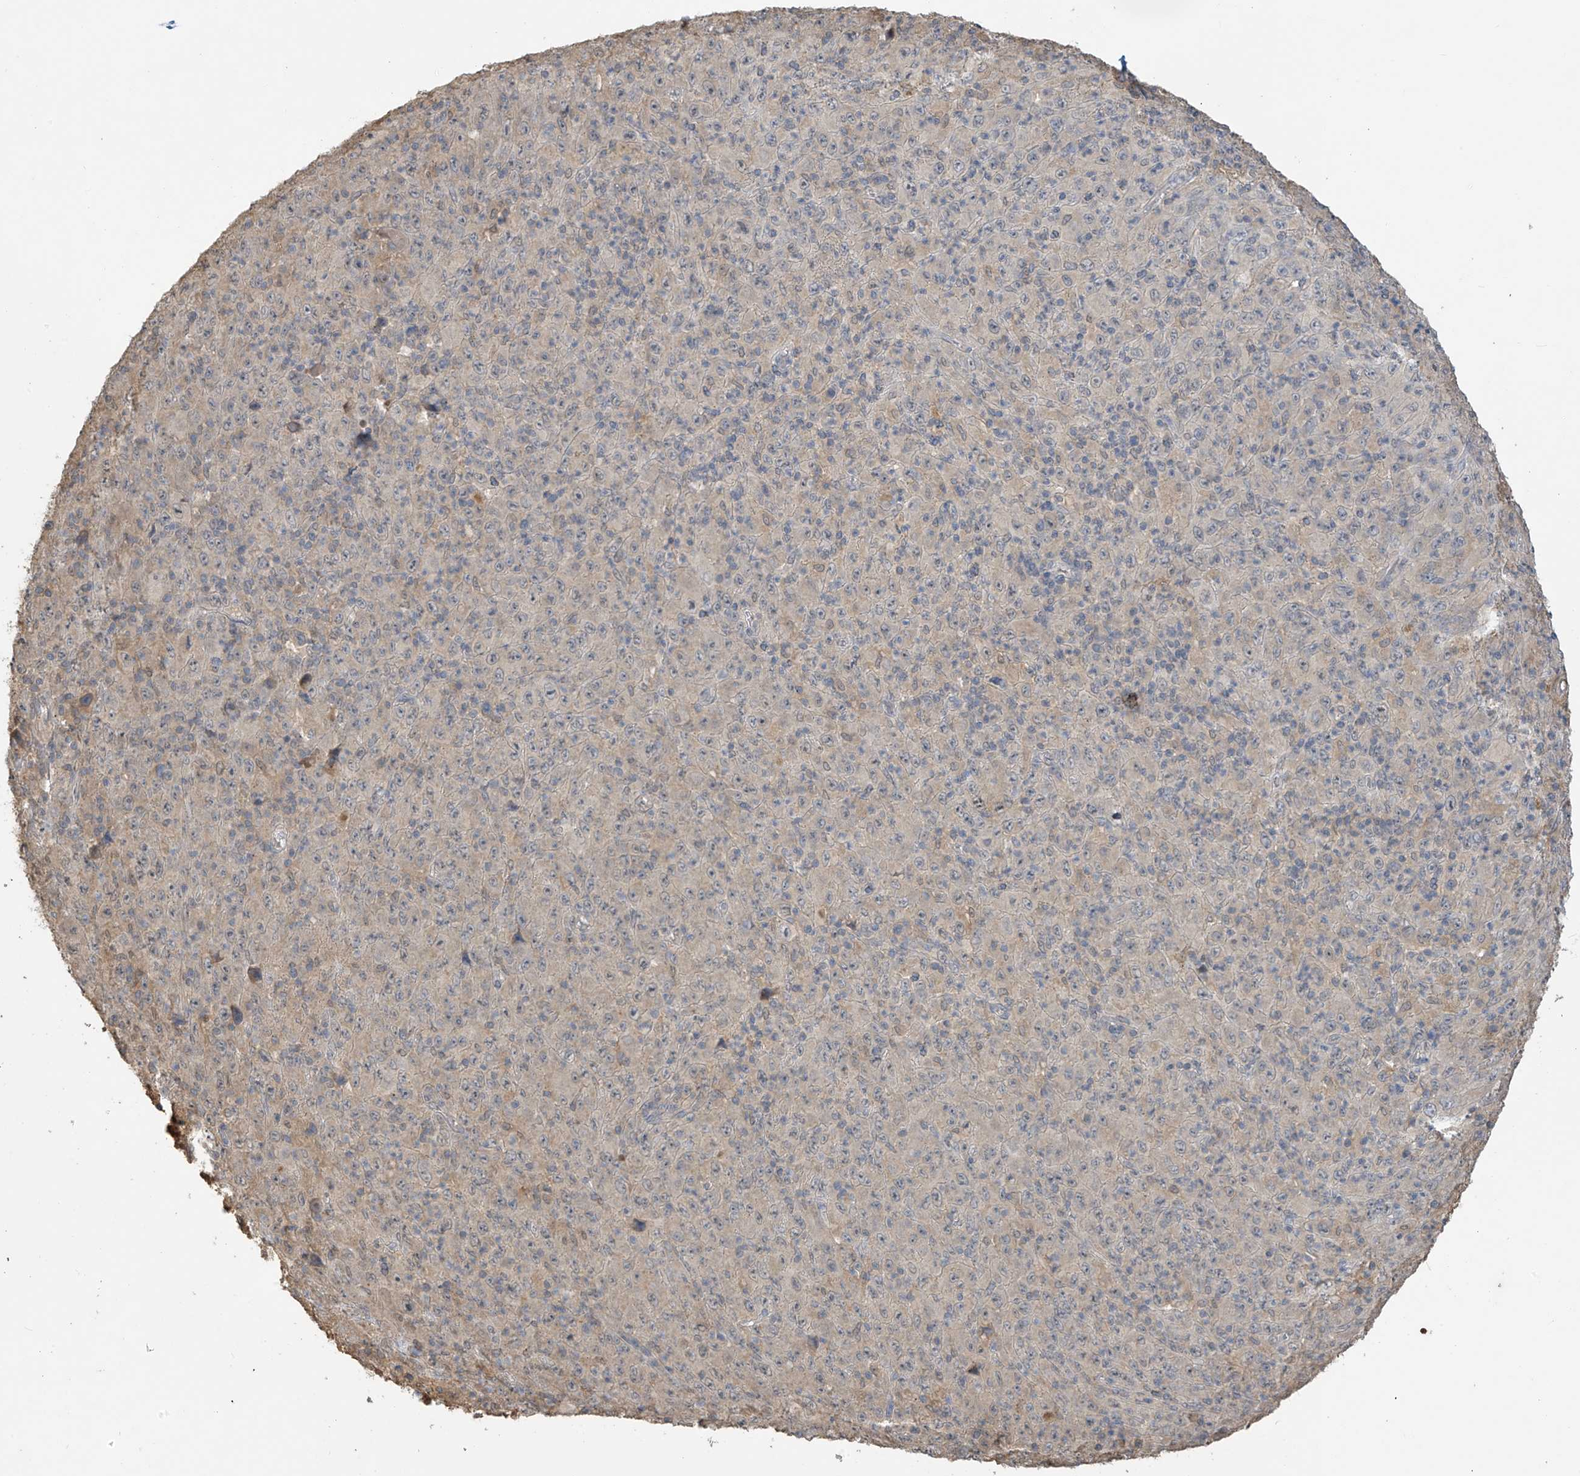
{"staining": {"intensity": "negative", "quantity": "none", "location": "none"}, "tissue": "melanoma", "cell_type": "Tumor cells", "image_type": "cancer", "snomed": [{"axis": "morphology", "description": "Malignant melanoma, Metastatic site"}, {"axis": "topography", "description": "Skin"}], "caption": "Immunohistochemistry (IHC) histopathology image of neoplastic tissue: human malignant melanoma (metastatic site) stained with DAB exhibits no significant protein staining in tumor cells.", "gene": "SLFN14", "patient": {"sex": "female", "age": 56}}